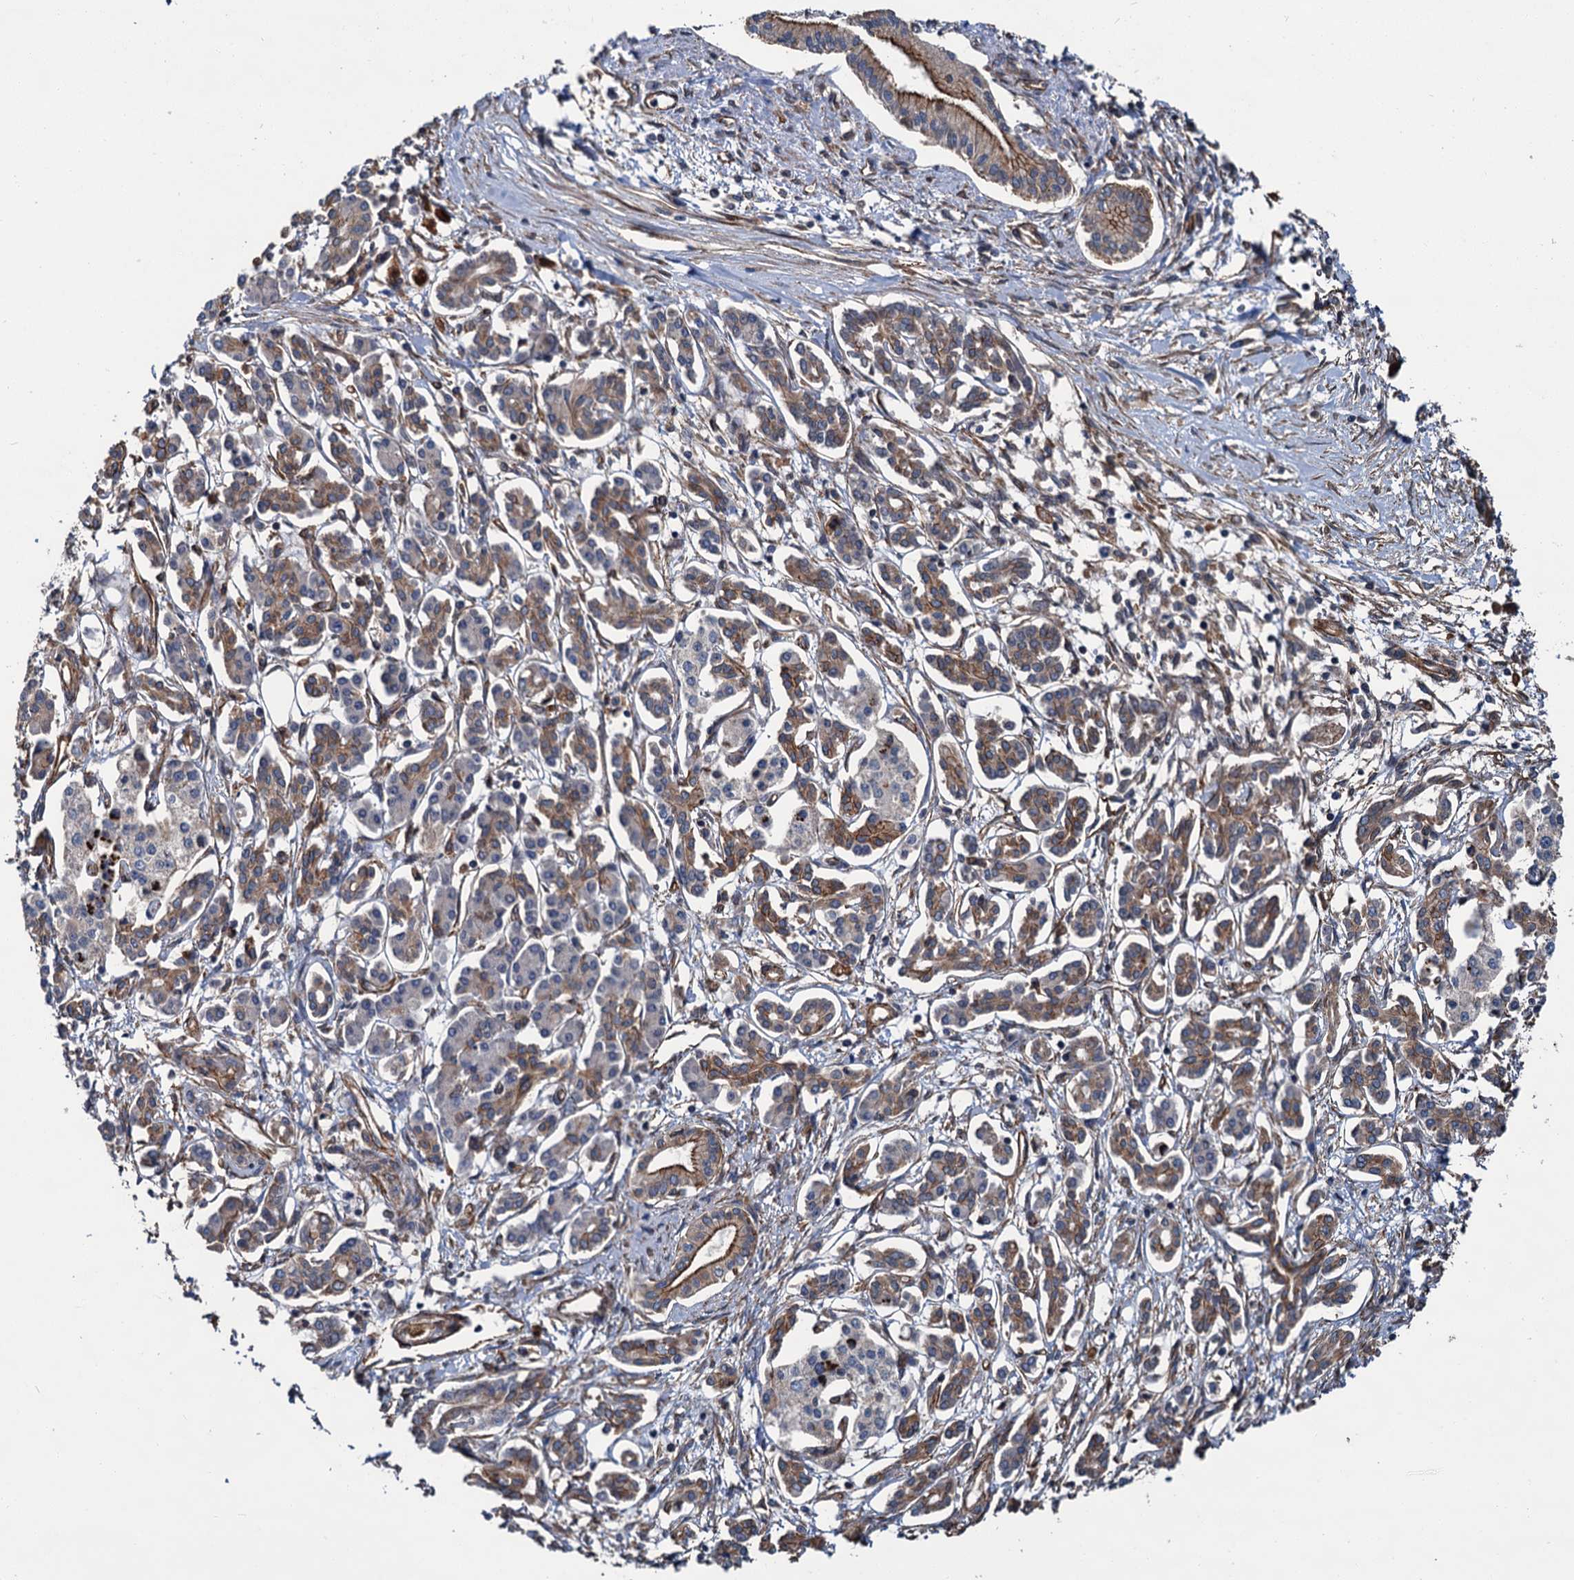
{"staining": {"intensity": "moderate", "quantity": ">75%", "location": "cytoplasmic/membranous"}, "tissue": "pancreatic cancer", "cell_type": "Tumor cells", "image_type": "cancer", "snomed": [{"axis": "morphology", "description": "Adenocarcinoma, NOS"}, {"axis": "topography", "description": "Pancreas"}], "caption": "Pancreatic cancer tissue exhibits moderate cytoplasmic/membranous positivity in approximately >75% of tumor cells", "gene": "ZFYVE19", "patient": {"sex": "female", "age": 50}}